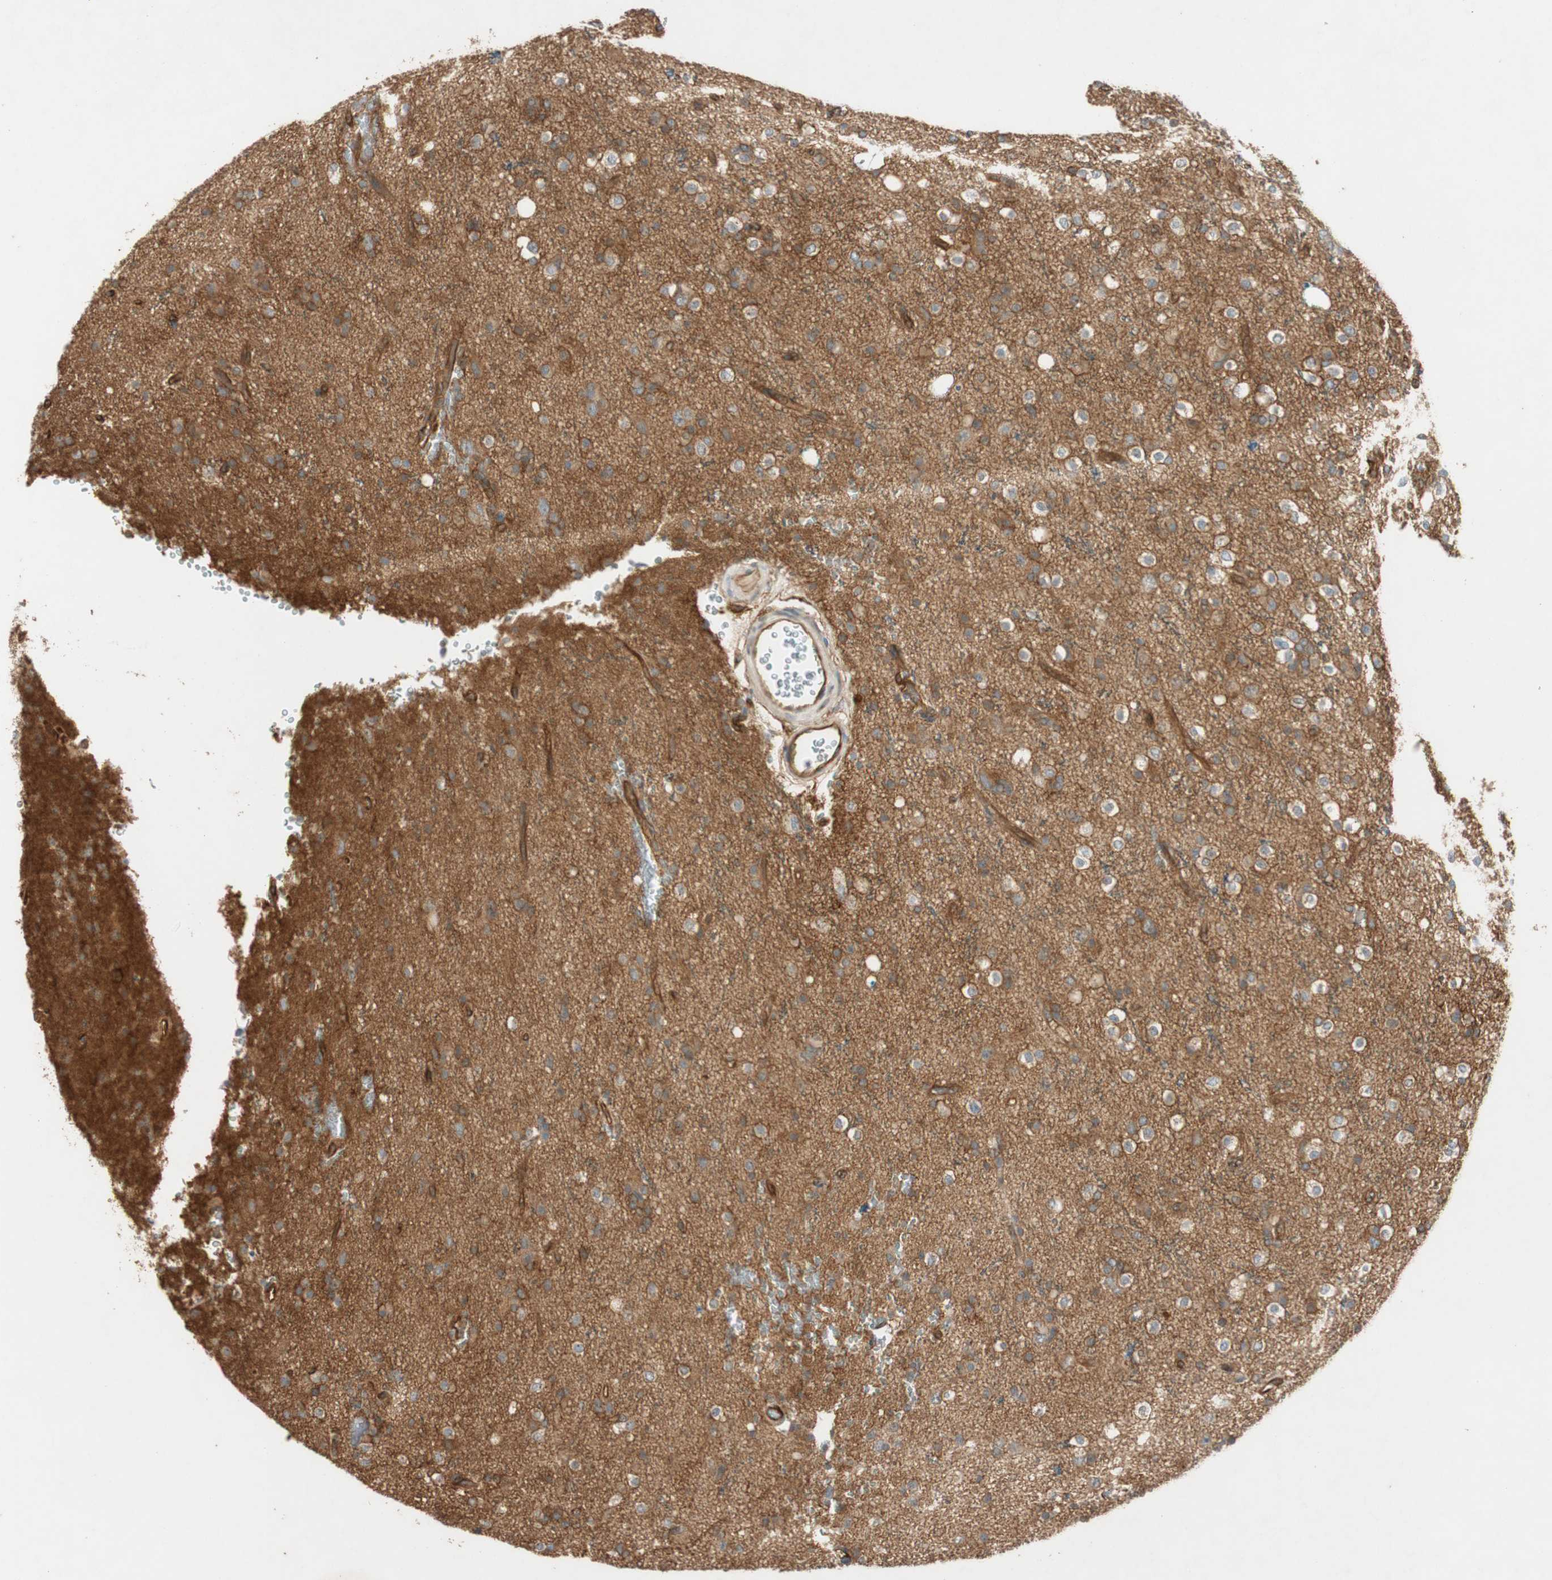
{"staining": {"intensity": "moderate", "quantity": ">75%", "location": "cytoplasmic/membranous"}, "tissue": "glioma", "cell_type": "Tumor cells", "image_type": "cancer", "snomed": [{"axis": "morphology", "description": "Glioma, malignant, High grade"}, {"axis": "topography", "description": "Brain"}], "caption": "High-magnification brightfield microscopy of glioma stained with DAB (brown) and counterstained with hematoxylin (blue). tumor cells exhibit moderate cytoplasmic/membranous expression is appreciated in about>75% of cells.", "gene": "BTN3A3", "patient": {"sex": "male", "age": 47}}